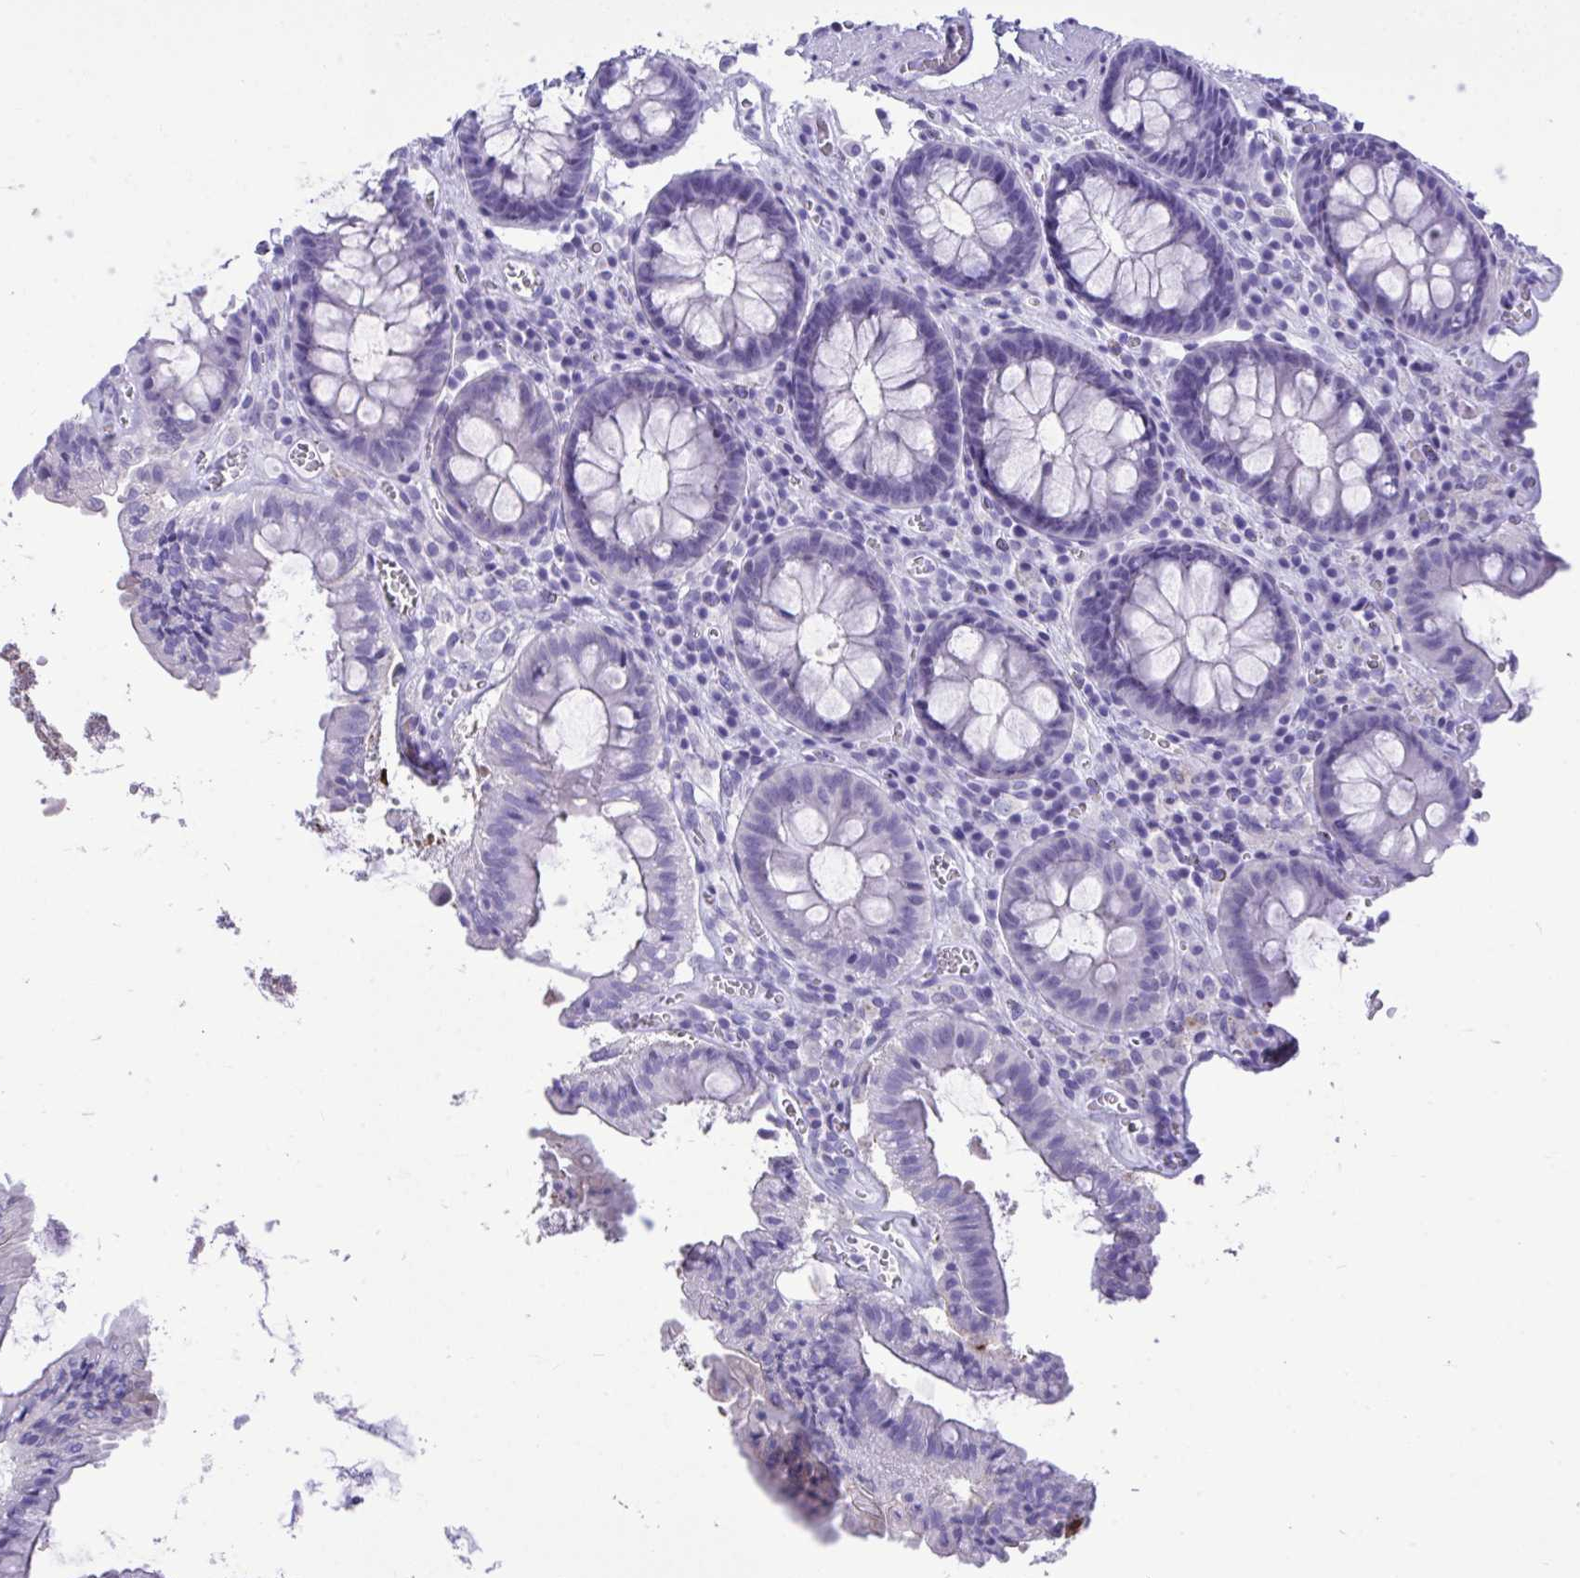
{"staining": {"intensity": "negative", "quantity": "none", "location": "none"}, "tissue": "colon", "cell_type": "Endothelial cells", "image_type": "normal", "snomed": [{"axis": "morphology", "description": "Normal tissue, NOS"}, {"axis": "topography", "description": "Colon"}, {"axis": "topography", "description": "Peripheral nerve tissue"}], "caption": "A high-resolution image shows immunohistochemistry (IHC) staining of unremarkable colon, which exhibits no significant staining in endothelial cells. (DAB (3,3'-diaminobenzidine) immunohistochemistry, high magnification).", "gene": "BEX5", "patient": {"sex": "male", "age": 84}}